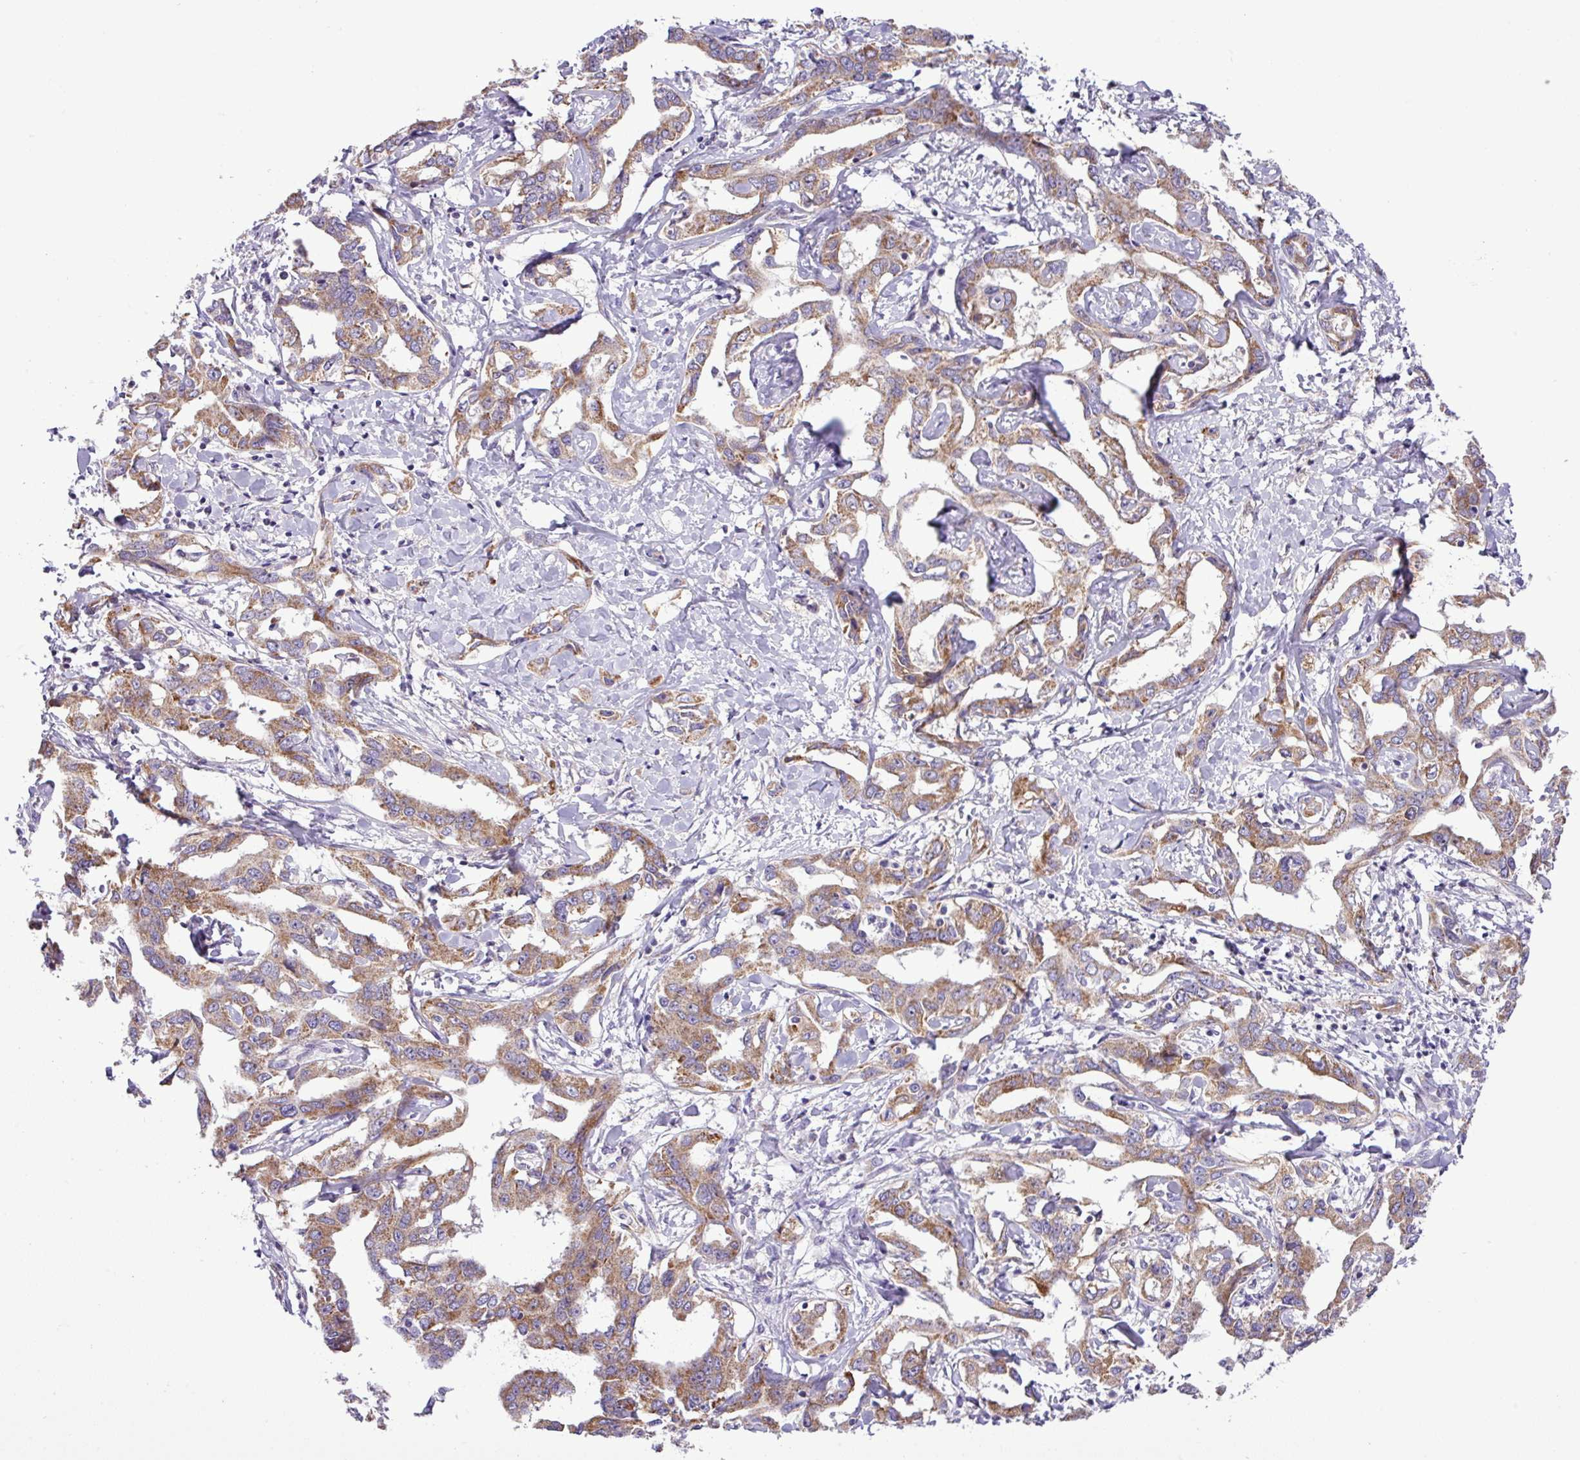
{"staining": {"intensity": "moderate", "quantity": ">75%", "location": "cytoplasmic/membranous"}, "tissue": "liver cancer", "cell_type": "Tumor cells", "image_type": "cancer", "snomed": [{"axis": "morphology", "description": "Cholangiocarcinoma"}, {"axis": "topography", "description": "Liver"}], "caption": "An immunohistochemistry histopathology image of tumor tissue is shown. Protein staining in brown shows moderate cytoplasmic/membranous positivity in liver cancer (cholangiocarcinoma) within tumor cells.", "gene": "CWH43", "patient": {"sex": "male", "age": 59}}